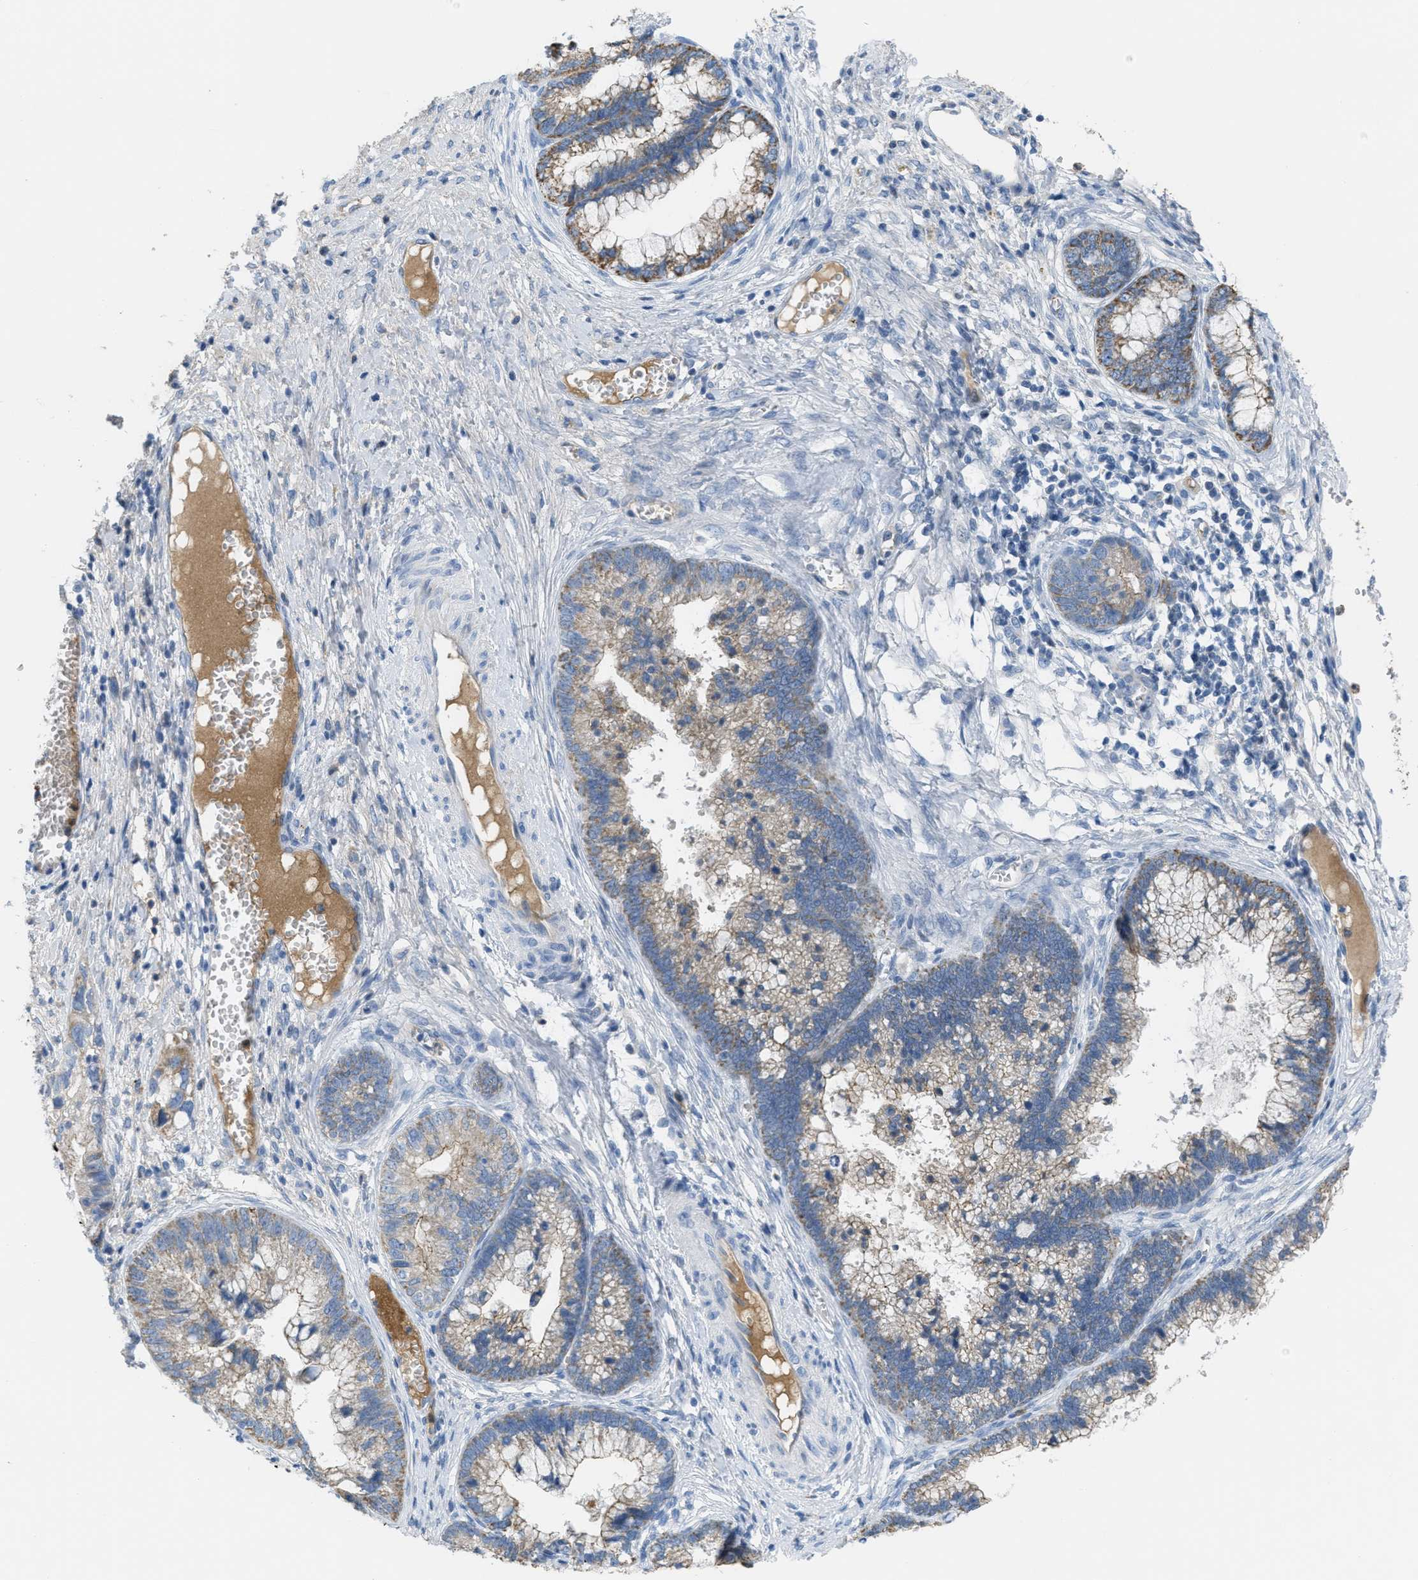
{"staining": {"intensity": "weak", "quantity": ">75%", "location": "cytoplasmic/membranous"}, "tissue": "cervical cancer", "cell_type": "Tumor cells", "image_type": "cancer", "snomed": [{"axis": "morphology", "description": "Adenocarcinoma, NOS"}, {"axis": "topography", "description": "Cervix"}], "caption": "Cervical cancer (adenocarcinoma) stained with a brown dye demonstrates weak cytoplasmic/membranous positive positivity in about >75% of tumor cells.", "gene": "CRB3", "patient": {"sex": "female", "age": 44}}